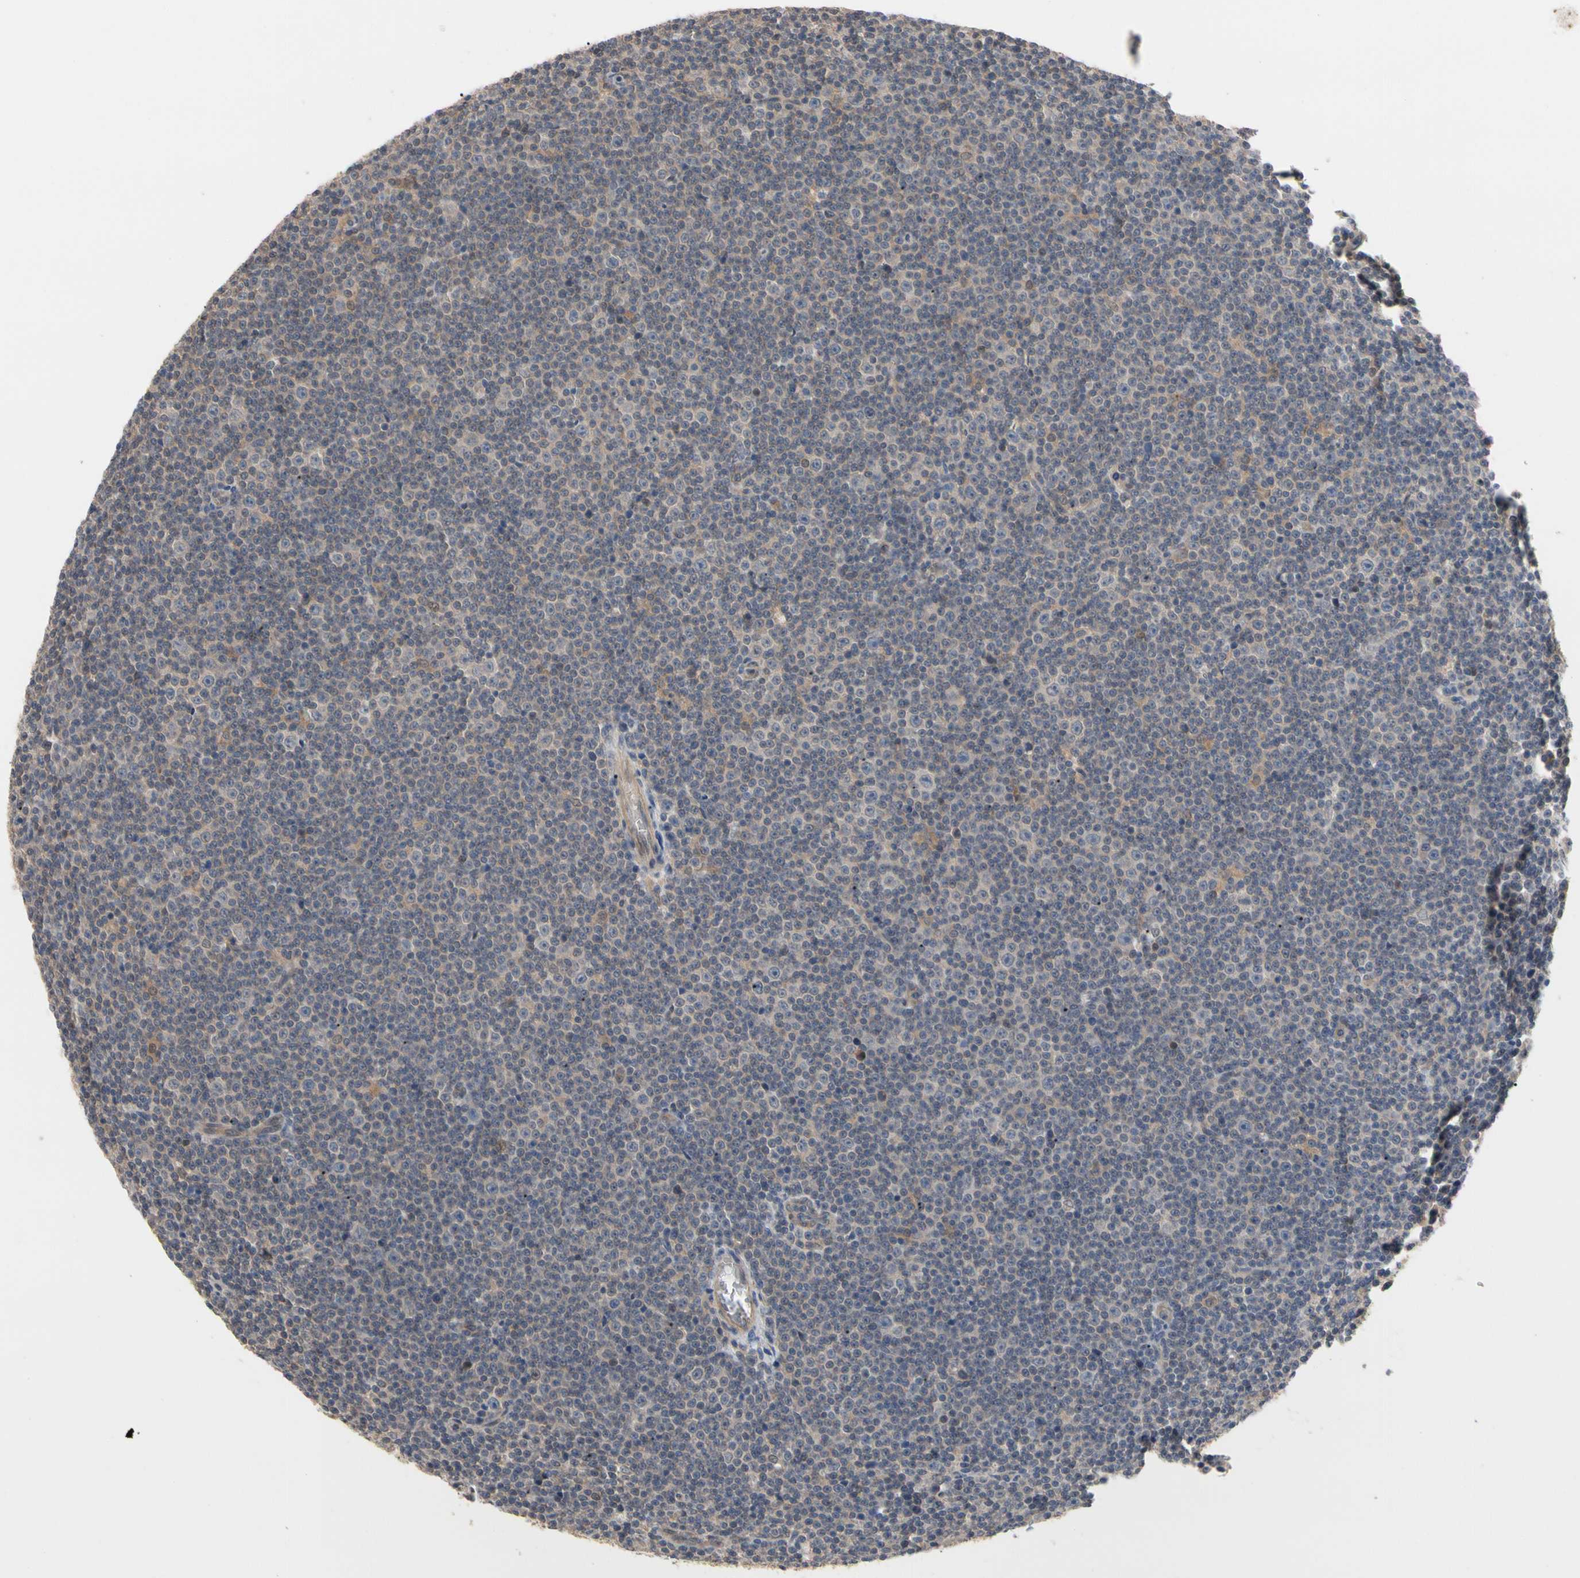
{"staining": {"intensity": "weak", "quantity": "25%-75%", "location": "cytoplasmic/membranous"}, "tissue": "lymphoma", "cell_type": "Tumor cells", "image_type": "cancer", "snomed": [{"axis": "morphology", "description": "Malignant lymphoma, non-Hodgkin's type, Low grade"}, {"axis": "topography", "description": "Lymph node"}], "caption": "Immunohistochemical staining of low-grade malignant lymphoma, non-Hodgkin's type reveals low levels of weak cytoplasmic/membranous positivity in approximately 25%-75% of tumor cells. Nuclei are stained in blue.", "gene": "DPP8", "patient": {"sex": "female", "age": 67}}